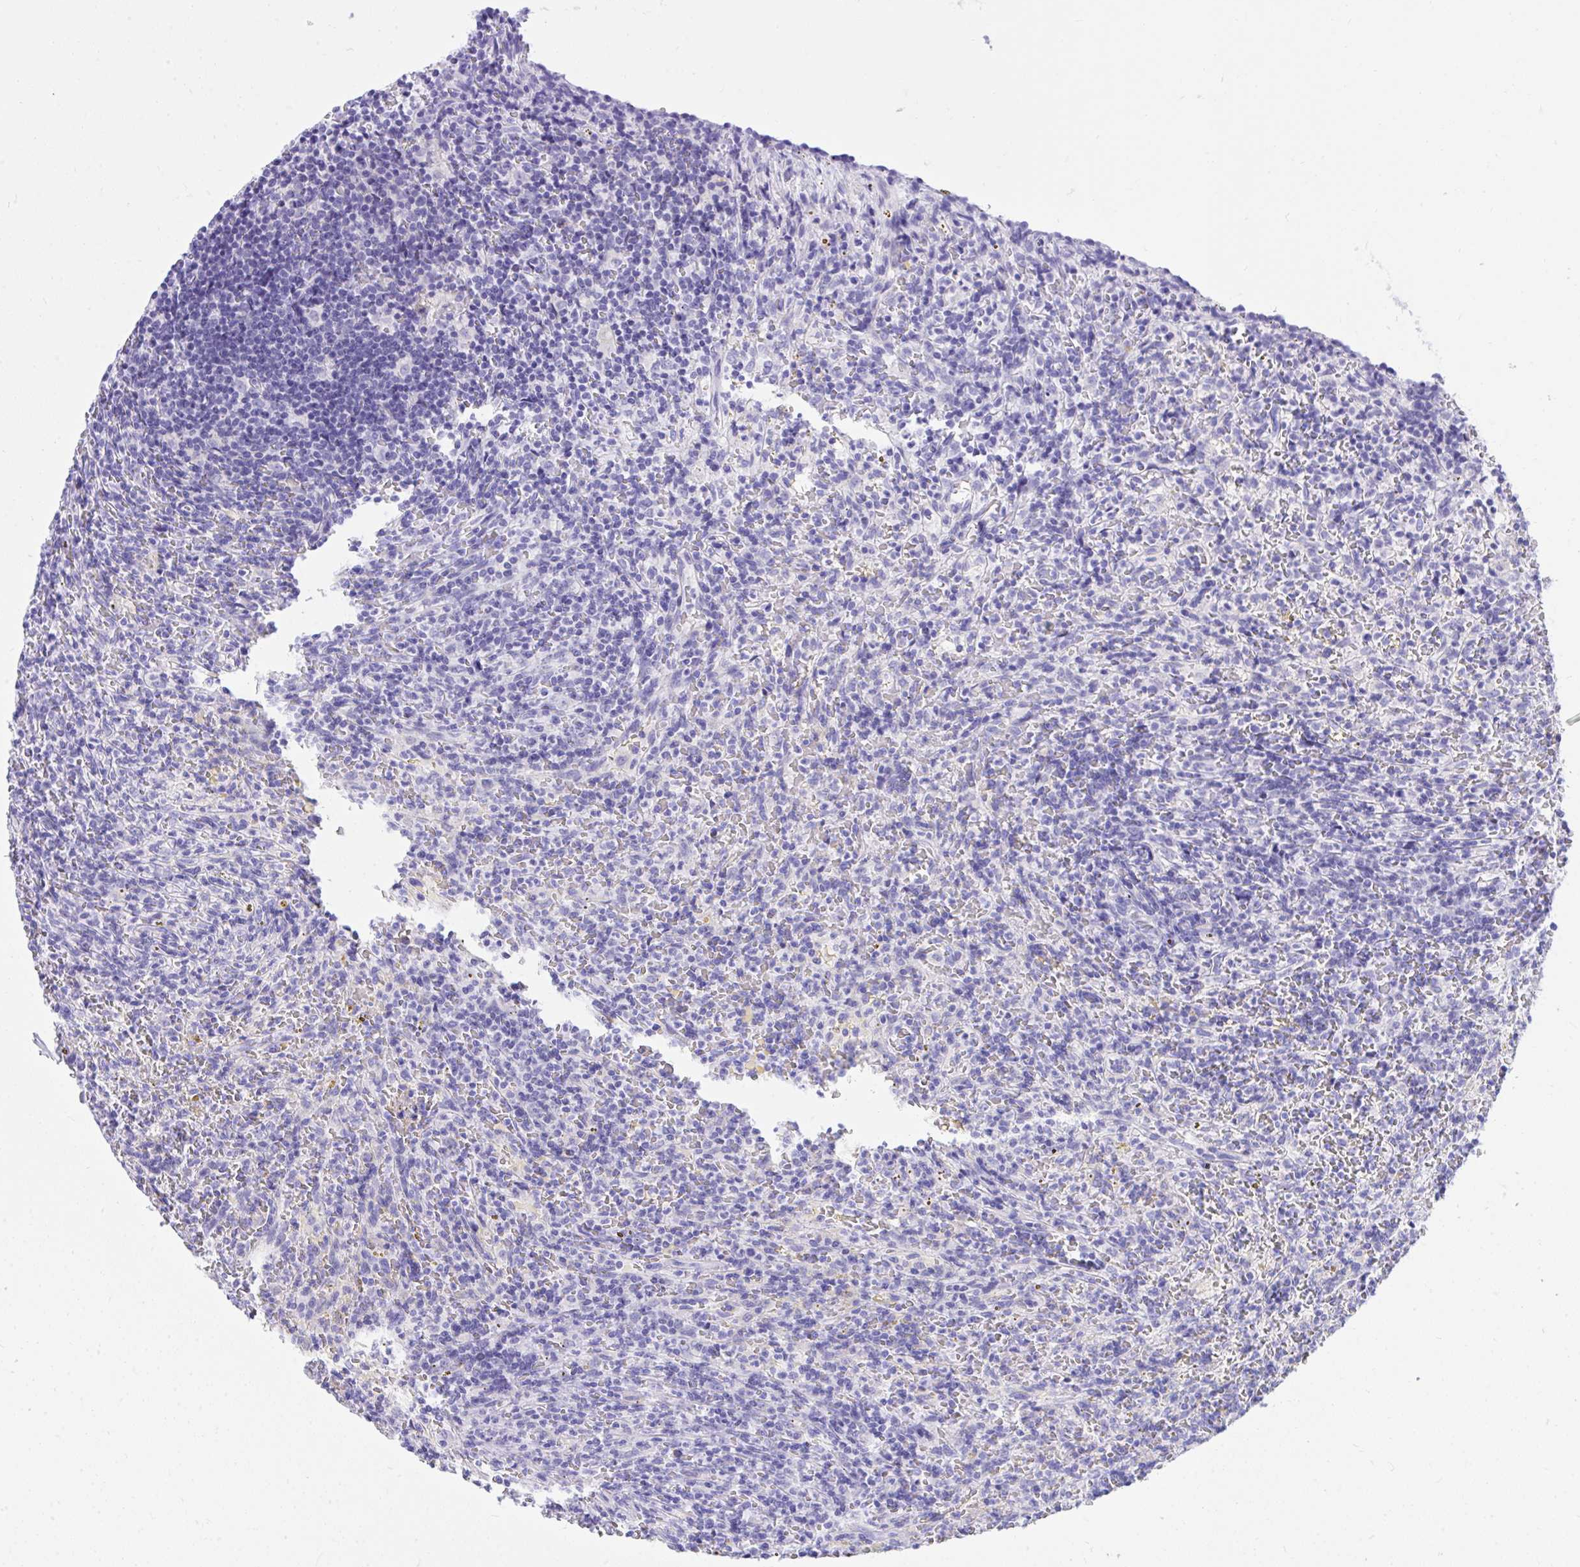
{"staining": {"intensity": "negative", "quantity": "none", "location": "none"}, "tissue": "lymphoma", "cell_type": "Tumor cells", "image_type": "cancer", "snomed": [{"axis": "morphology", "description": "Malignant lymphoma, non-Hodgkin's type, Low grade"}, {"axis": "topography", "description": "Spleen"}], "caption": "Immunohistochemical staining of human low-grade malignant lymphoma, non-Hodgkin's type reveals no significant expression in tumor cells.", "gene": "KCNN4", "patient": {"sex": "female", "age": 70}}